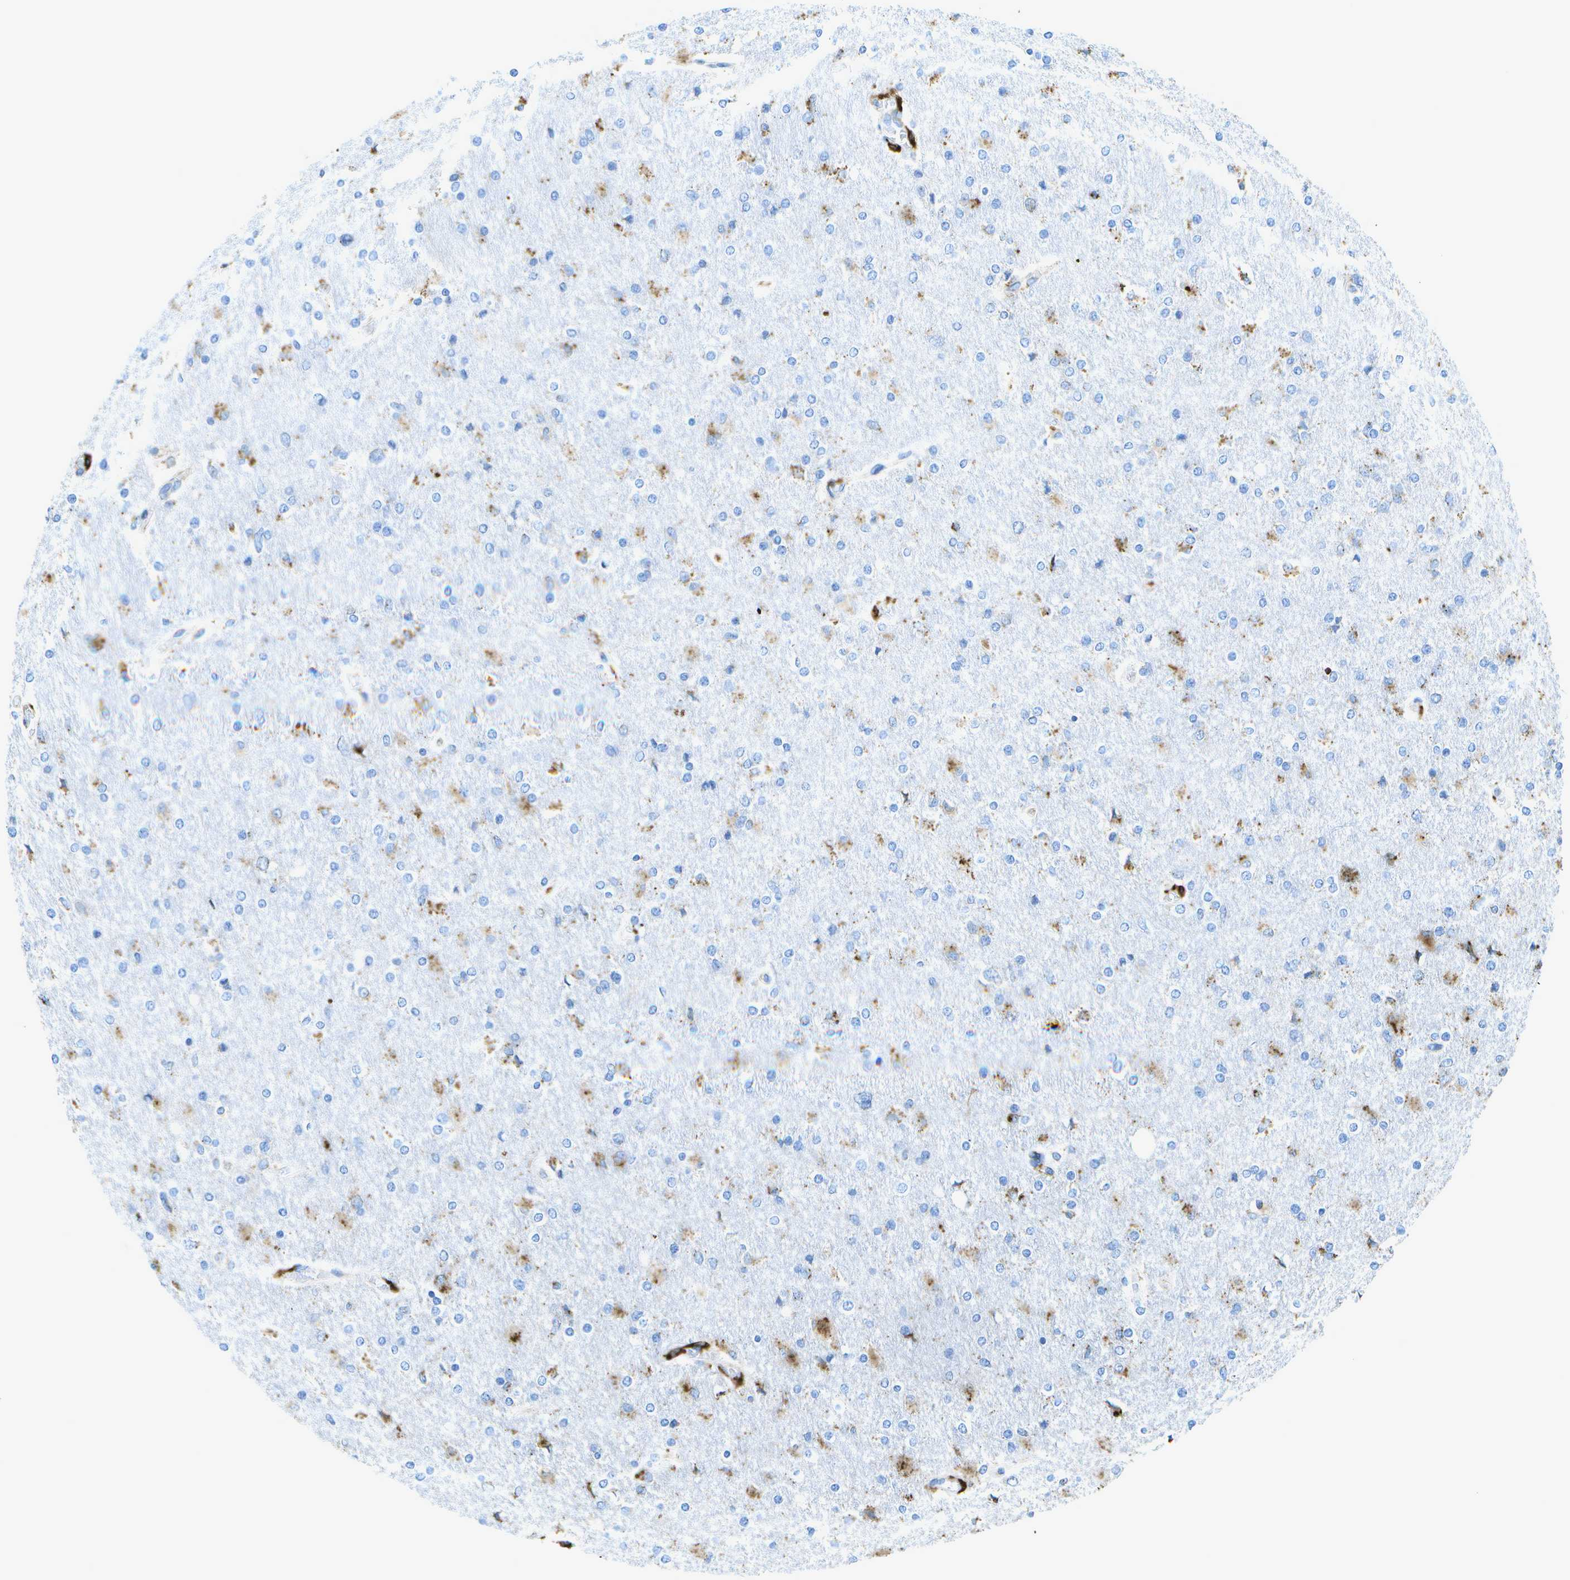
{"staining": {"intensity": "moderate", "quantity": "<25%", "location": "cytoplasmic/membranous"}, "tissue": "glioma", "cell_type": "Tumor cells", "image_type": "cancer", "snomed": [{"axis": "morphology", "description": "Glioma, malignant, High grade"}, {"axis": "topography", "description": "Cerebral cortex"}], "caption": "Glioma tissue exhibits moderate cytoplasmic/membranous positivity in approximately <25% of tumor cells, visualized by immunohistochemistry. Nuclei are stained in blue.", "gene": "PRCP", "patient": {"sex": "female", "age": 36}}